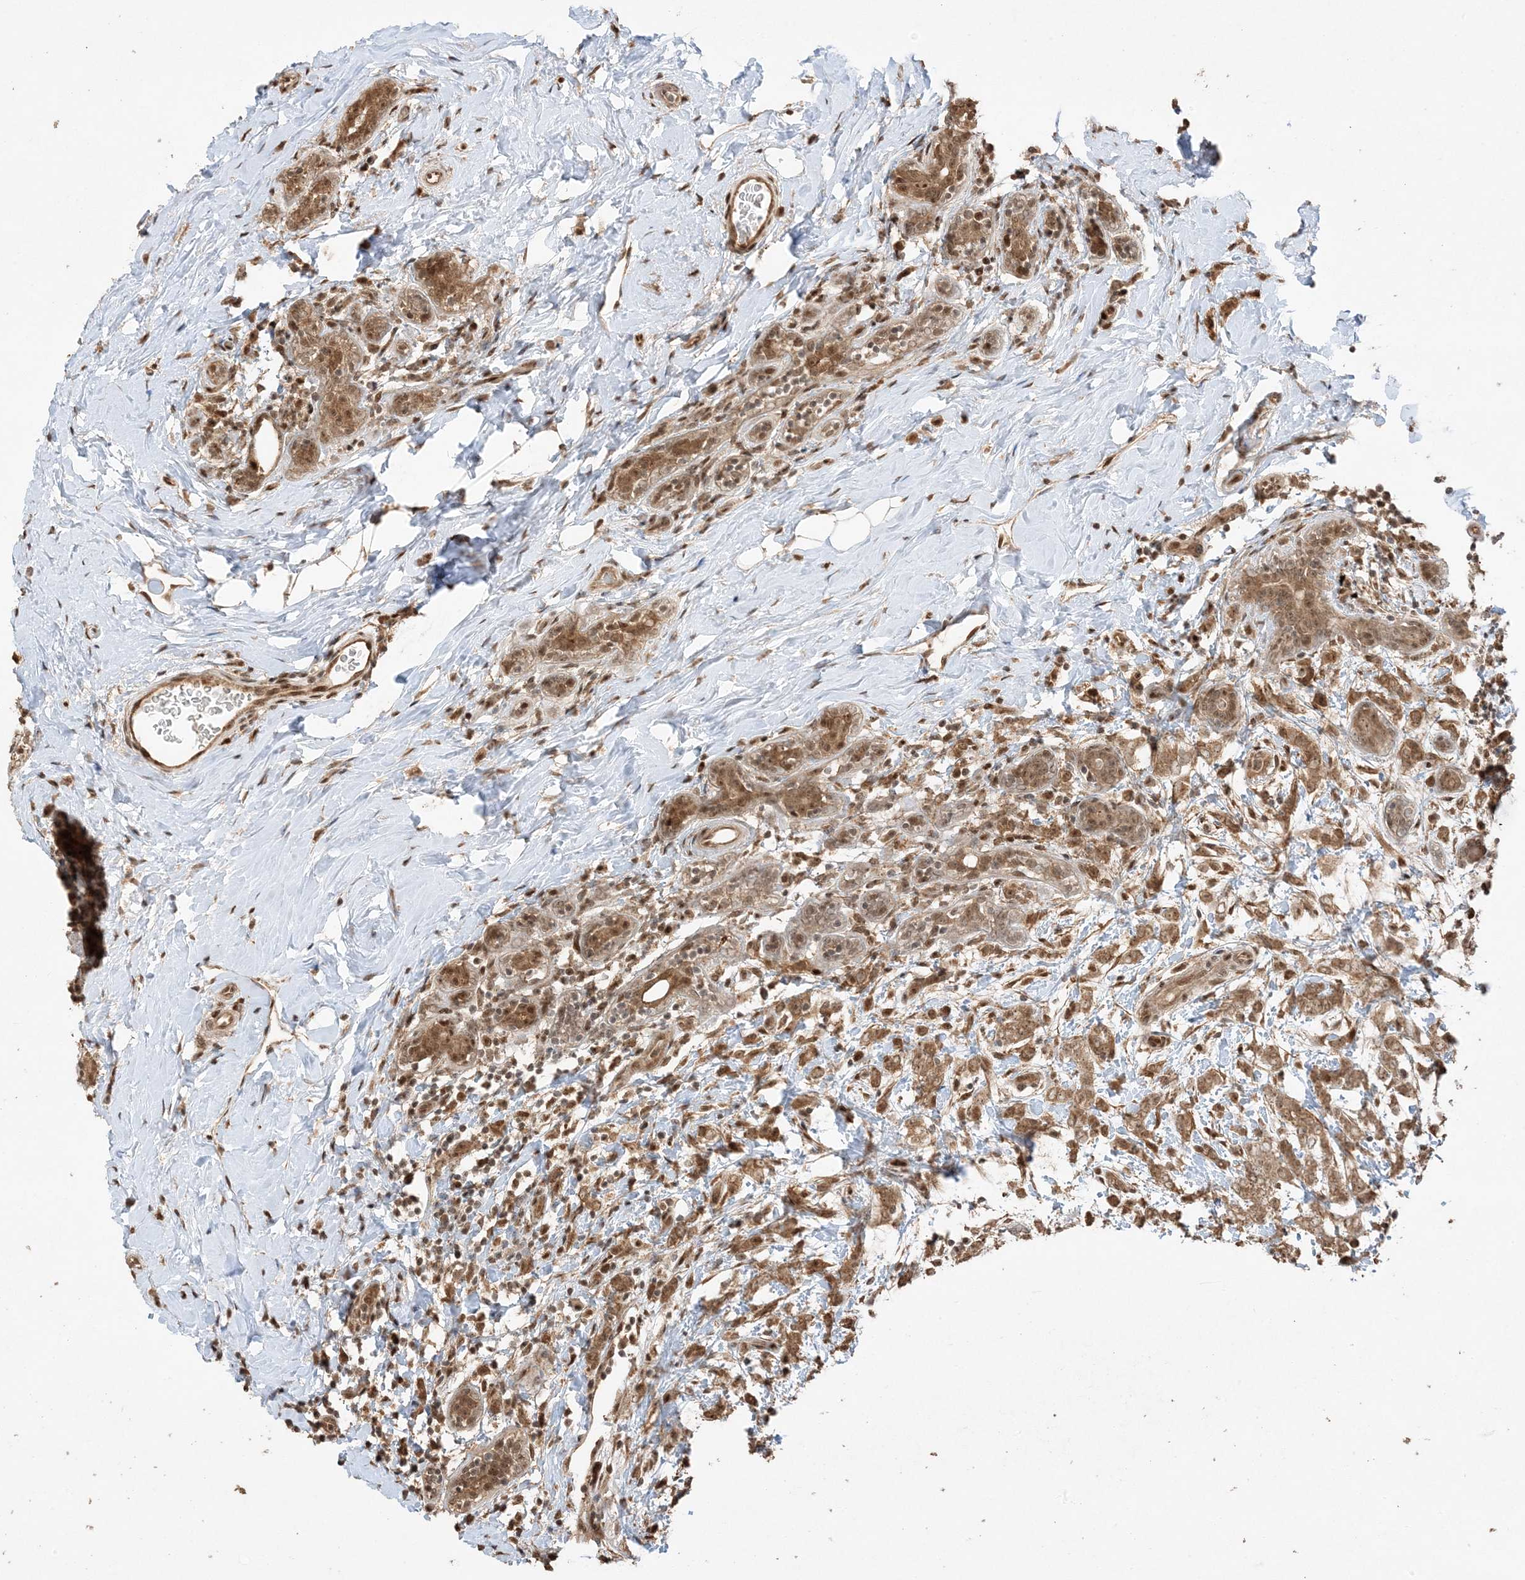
{"staining": {"intensity": "moderate", "quantity": ">75%", "location": "cytoplasmic/membranous,nuclear"}, "tissue": "breast cancer", "cell_type": "Tumor cells", "image_type": "cancer", "snomed": [{"axis": "morphology", "description": "Normal tissue, NOS"}, {"axis": "morphology", "description": "Lobular carcinoma"}, {"axis": "topography", "description": "Breast"}], "caption": "Protein expression analysis of breast lobular carcinoma displays moderate cytoplasmic/membranous and nuclear staining in approximately >75% of tumor cells.", "gene": "ZBTB41", "patient": {"sex": "female", "age": 47}}